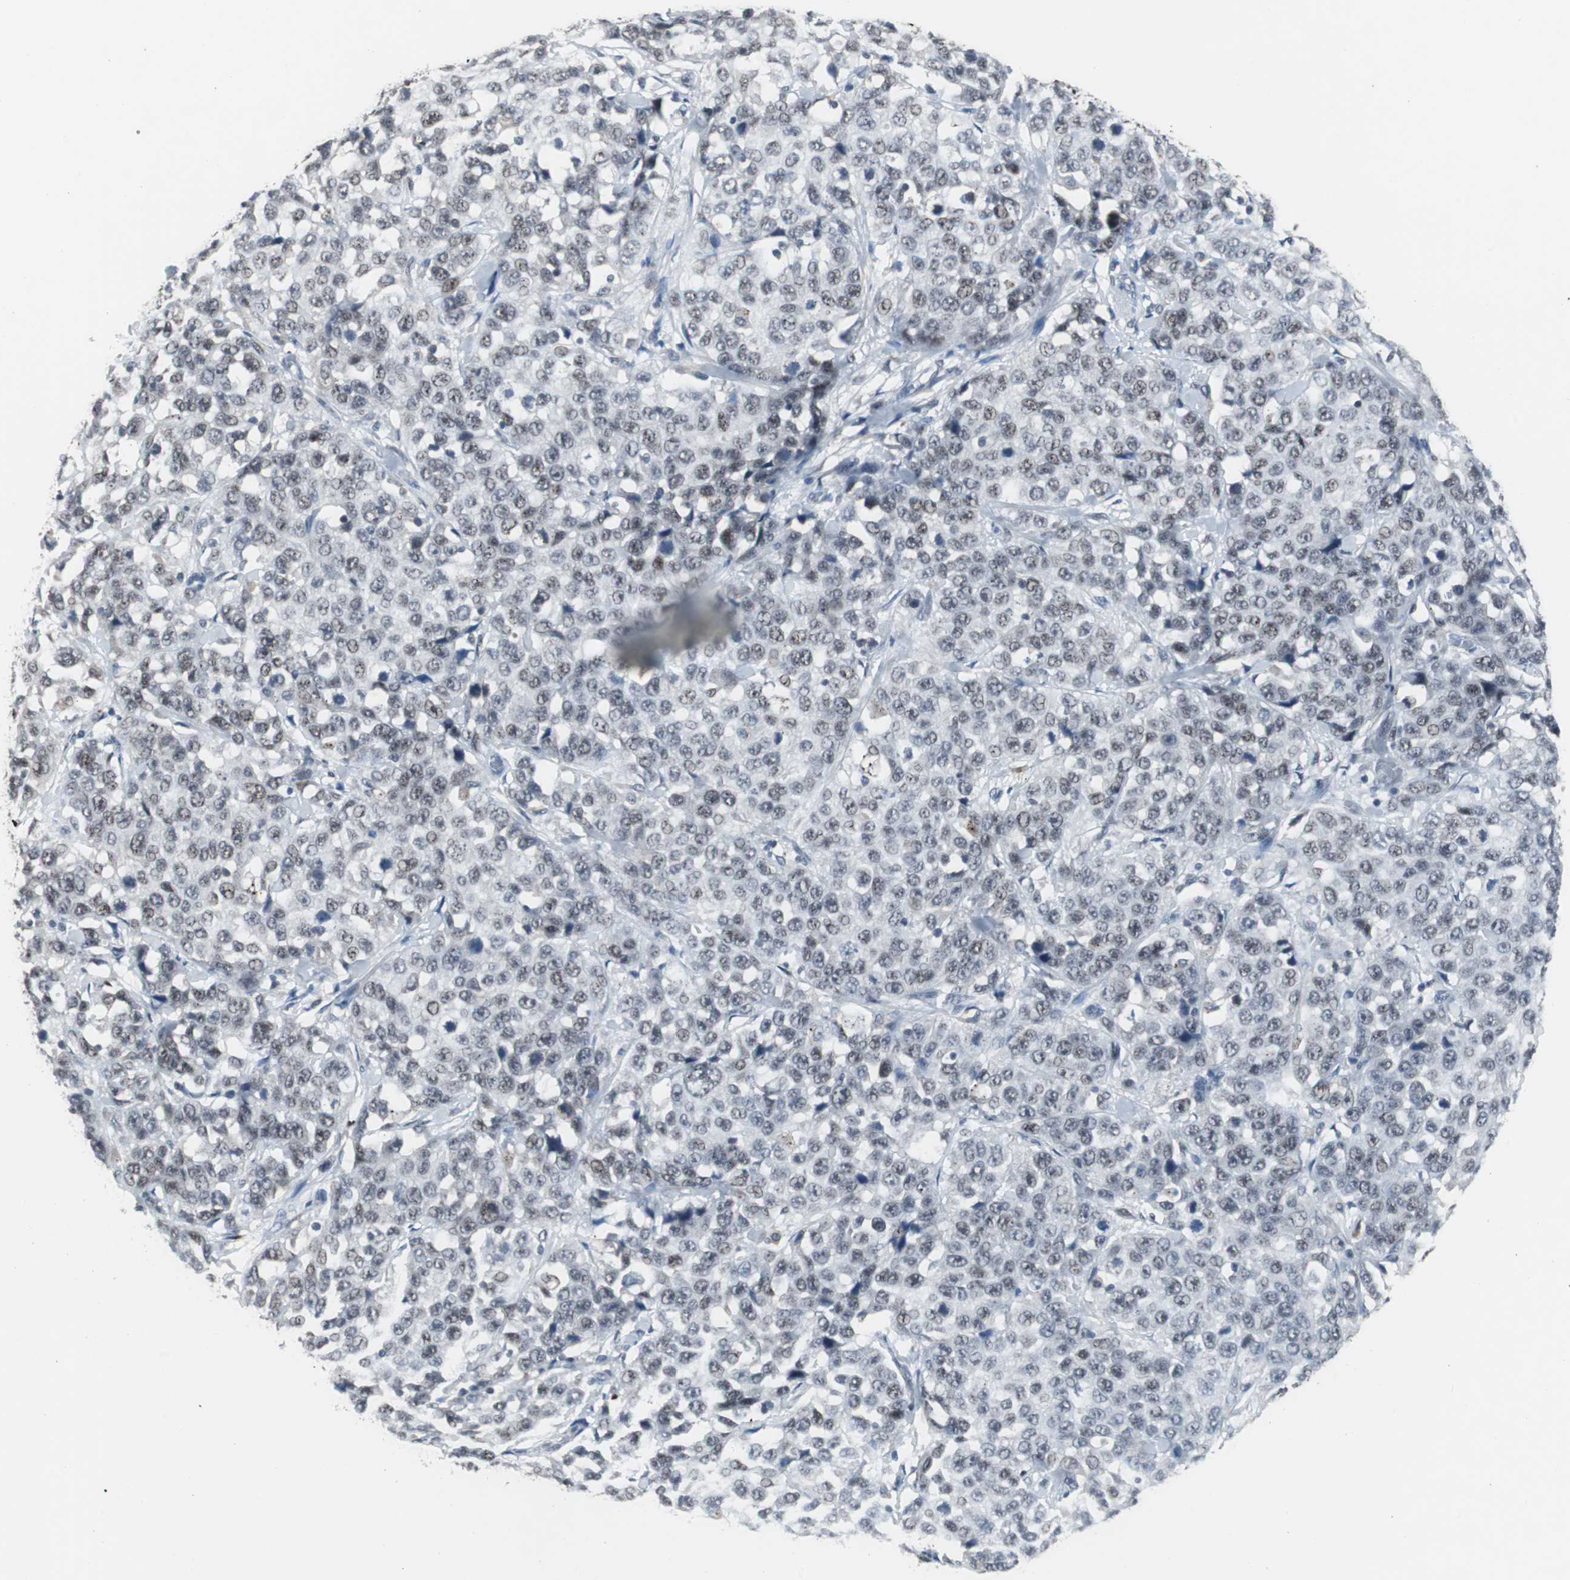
{"staining": {"intensity": "weak", "quantity": ">75%", "location": "nuclear"}, "tissue": "stomach cancer", "cell_type": "Tumor cells", "image_type": "cancer", "snomed": [{"axis": "morphology", "description": "Normal tissue, NOS"}, {"axis": "morphology", "description": "Adenocarcinoma, NOS"}, {"axis": "topography", "description": "Stomach"}], "caption": "Immunohistochemical staining of stomach cancer (adenocarcinoma) displays weak nuclear protein expression in about >75% of tumor cells.", "gene": "FOXP4", "patient": {"sex": "male", "age": 48}}